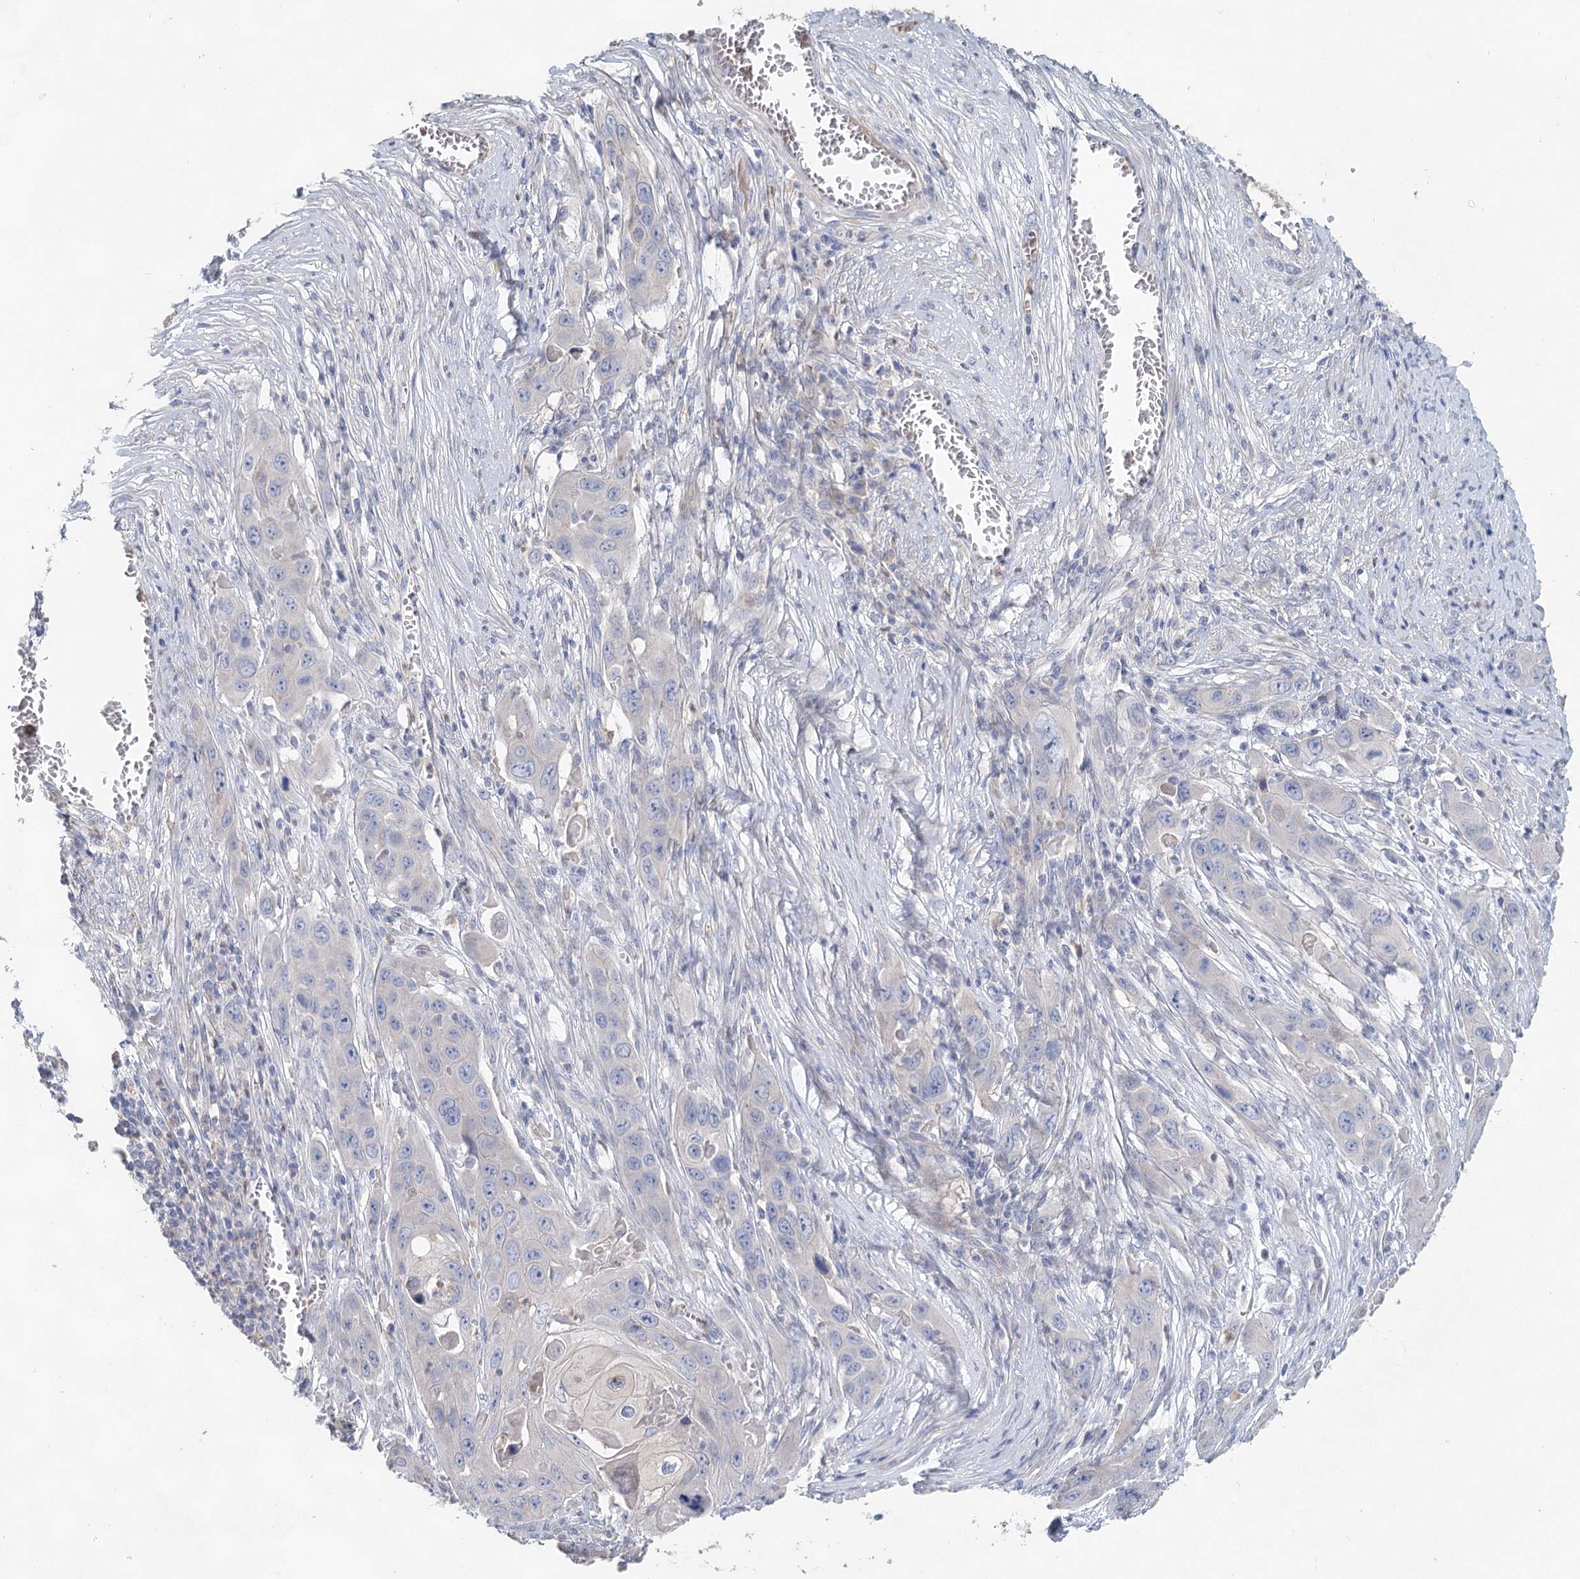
{"staining": {"intensity": "negative", "quantity": "none", "location": "none"}, "tissue": "skin cancer", "cell_type": "Tumor cells", "image_type": "cancer", "snomed": [{"axis": "morphology", "description": "Squamous cell carcinoma, NOS"}, {"axis": "topography", "description": "Skin"}], "caption": "Squamous cell carcinoma (skin) stained for a protein using IHC exhibits no expression tumor cells.", "gene": "MYL6B", "patient": {"sex": "male", "age": 55}}